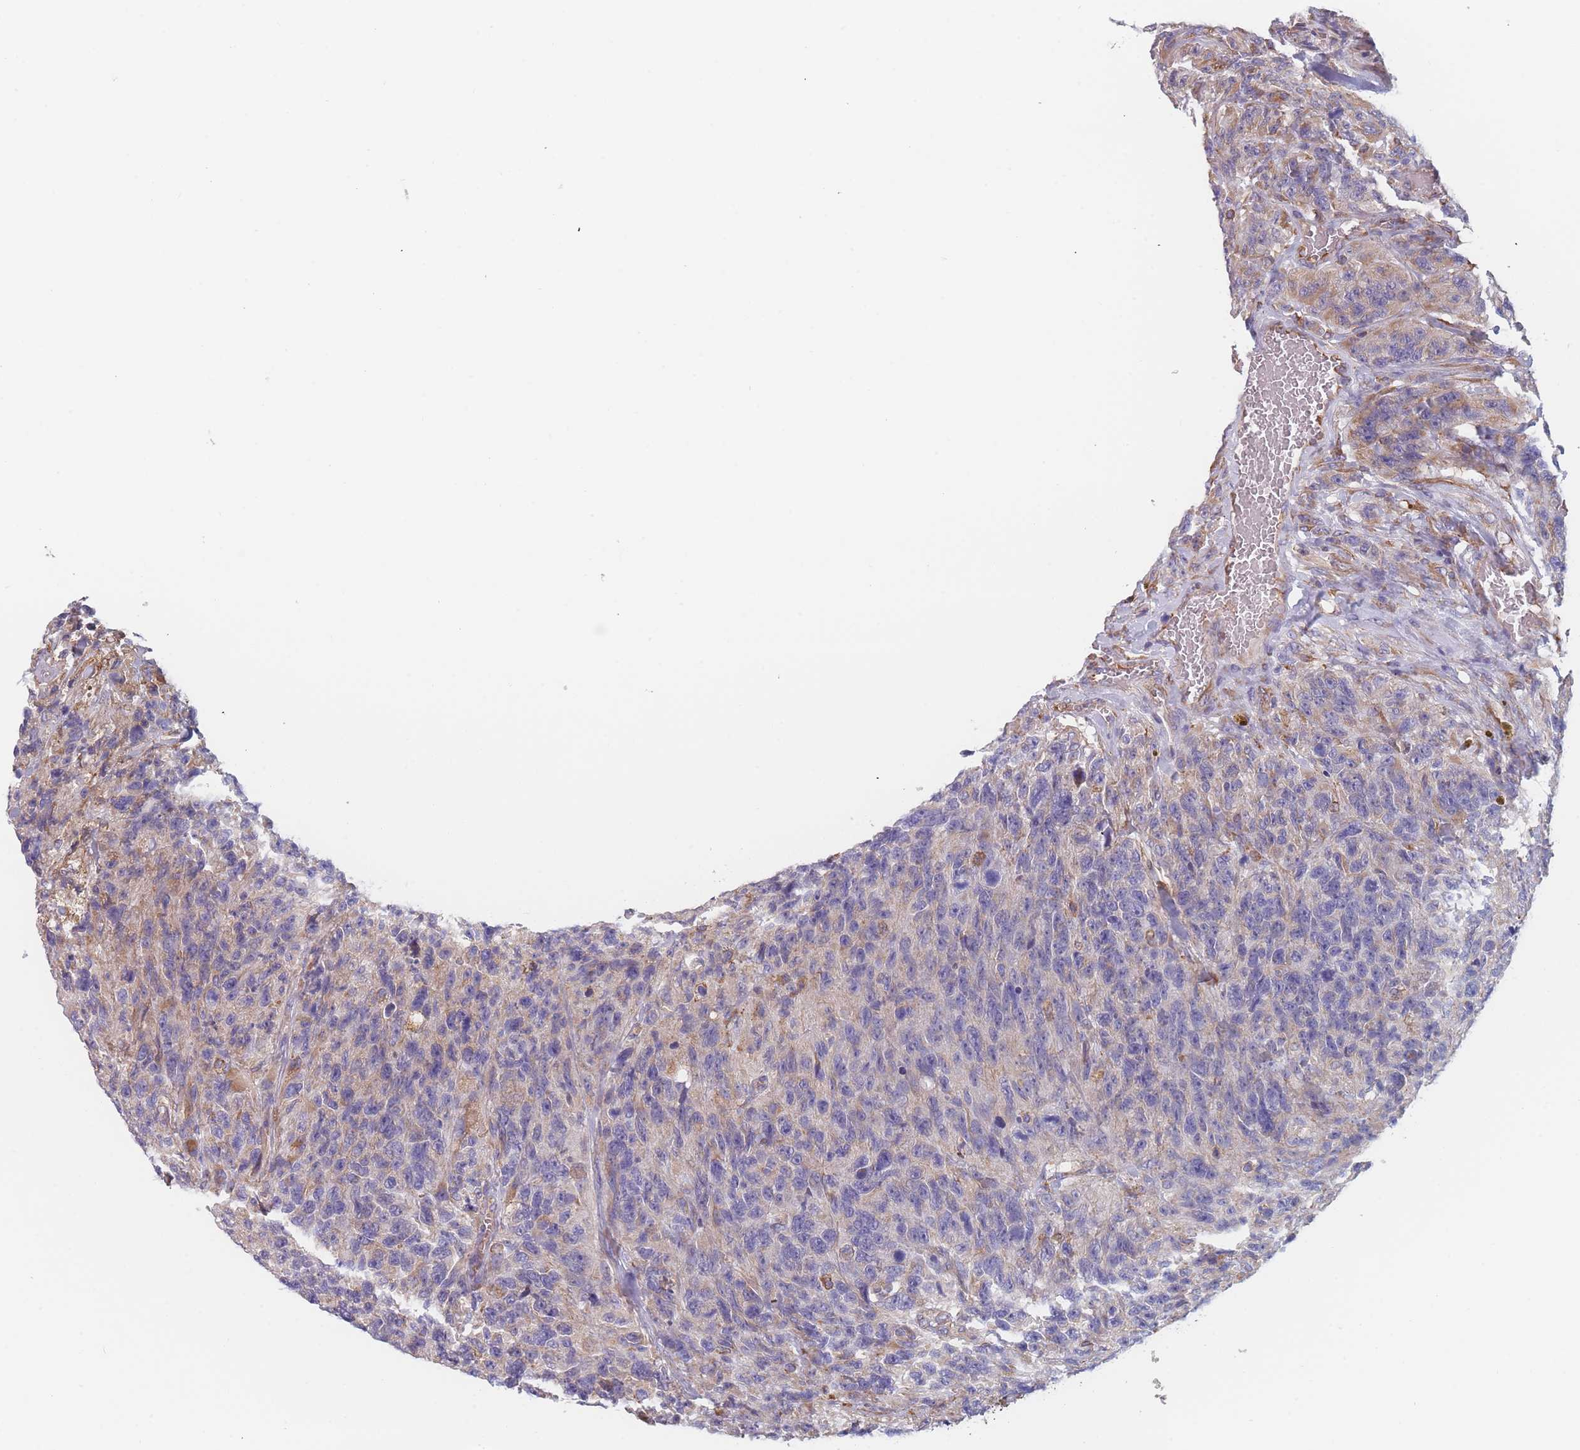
{"staining": {"intensity": "moderate", "quantity": "<25%", "location": "cytoplasmic/membranous"}, "tissue": "glioma", "cell_type": "Tumor cells", "image_type": "cancer", "snomed": [{"axis": "morphology", "description": "Glioma, malignant, High grade"}, {"axis": "topography", "description": "Brain"}], "caption": "This is a histology image of immunohistochemistry (IHC) staining of malignant high-grade glioma, which shows moderate positivity in the cytoplasmic/membranous of tumor cells.", "gene": "OR7C2", "patient": {"sex": "male", "age": 69}}